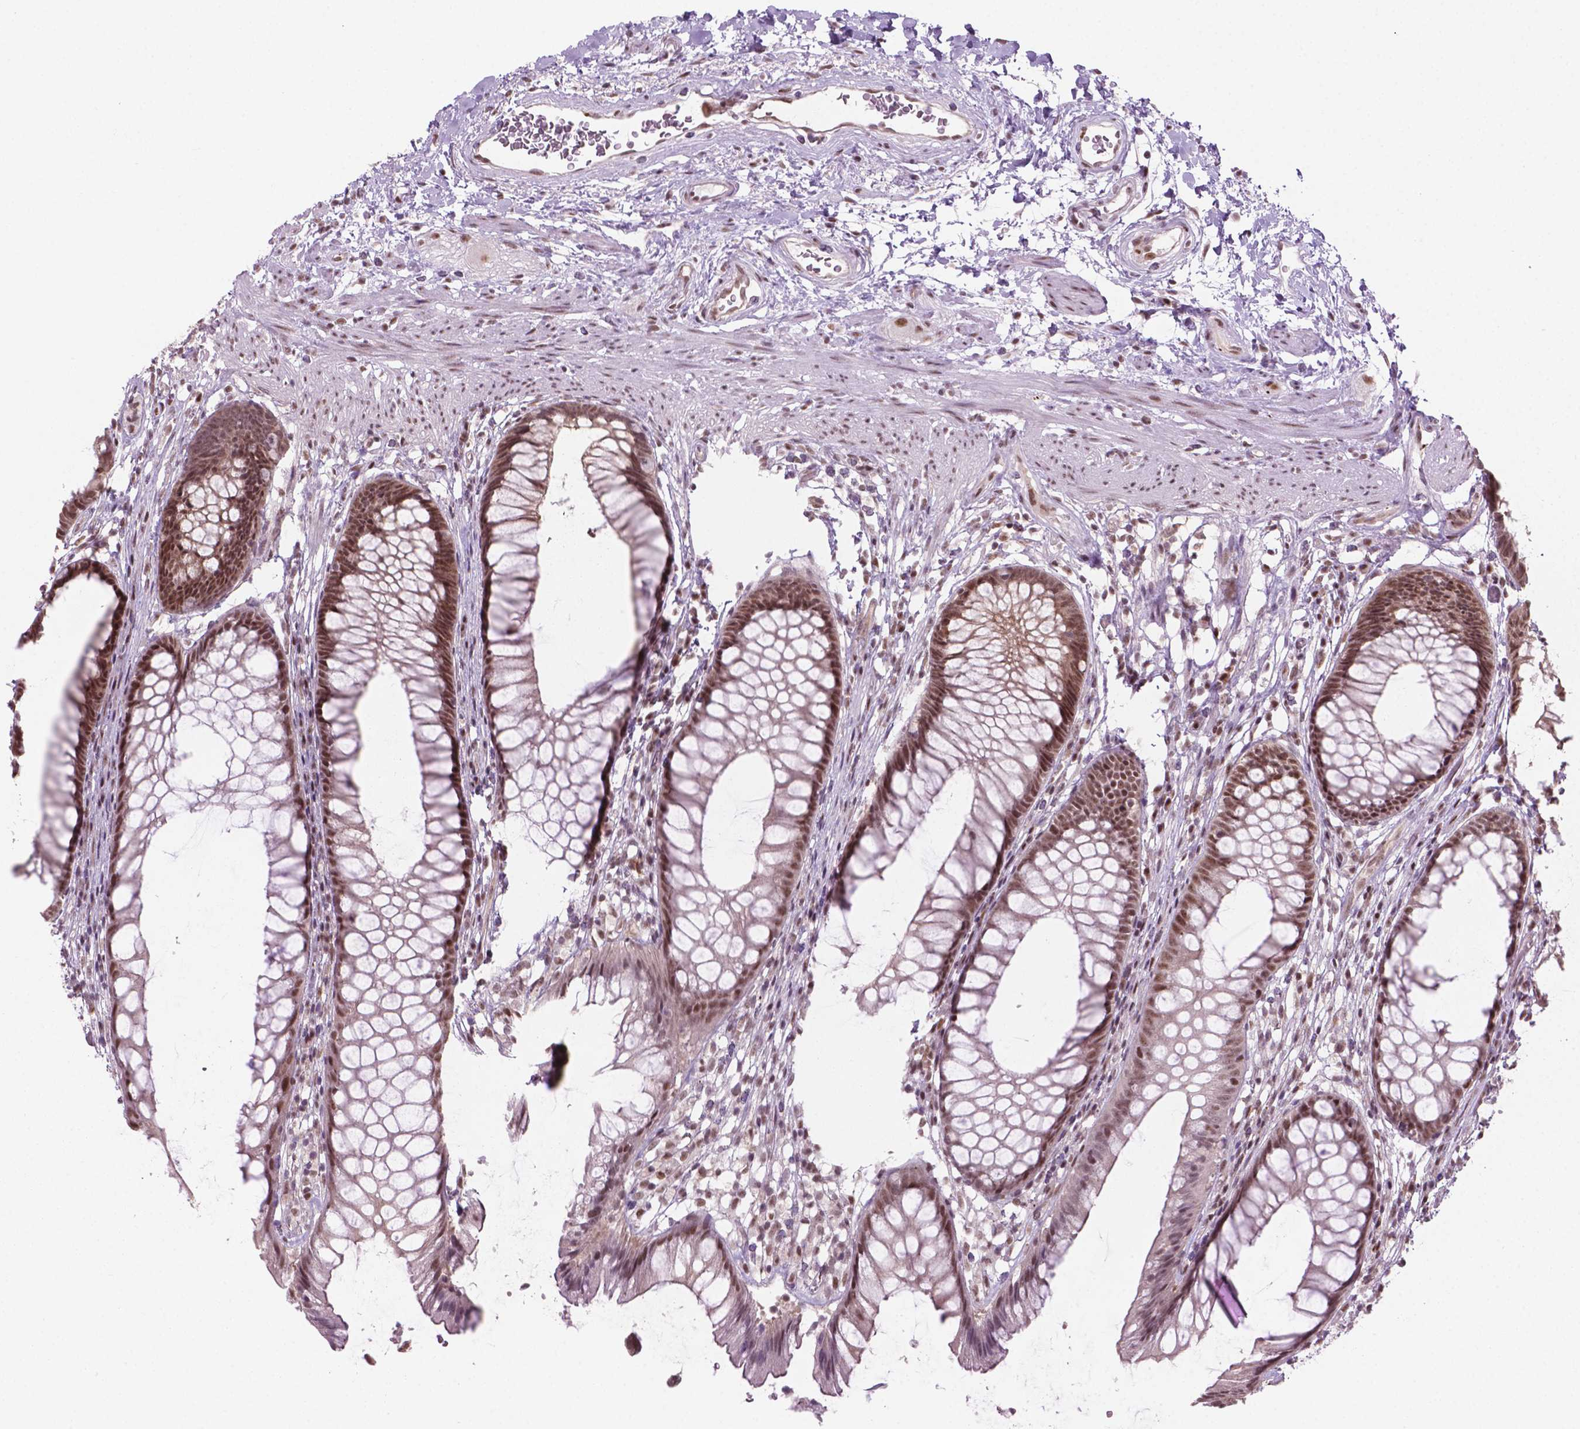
{"staining": {"intensity": "moderate", "quantity": ">75%", "location": "nuclear"}, "tissue": "rectum", "cell_type": "Glandular cells", "image_type": "normal", "snomed": [{"axis": "morphology", "description": "Normal tissue, NOS"}, {"axis": "topography", "description": "Smooth muscle"}, {"axis": "topography", "description": "Rectum"}], "caption": "Protein staining by immunohistochemistry reveals moderate nuclear positivity in about >75% of glandular cells in unremarkable rectum.", "gene": "PHAX", "patient": {"sex": "male", "age": 53}}